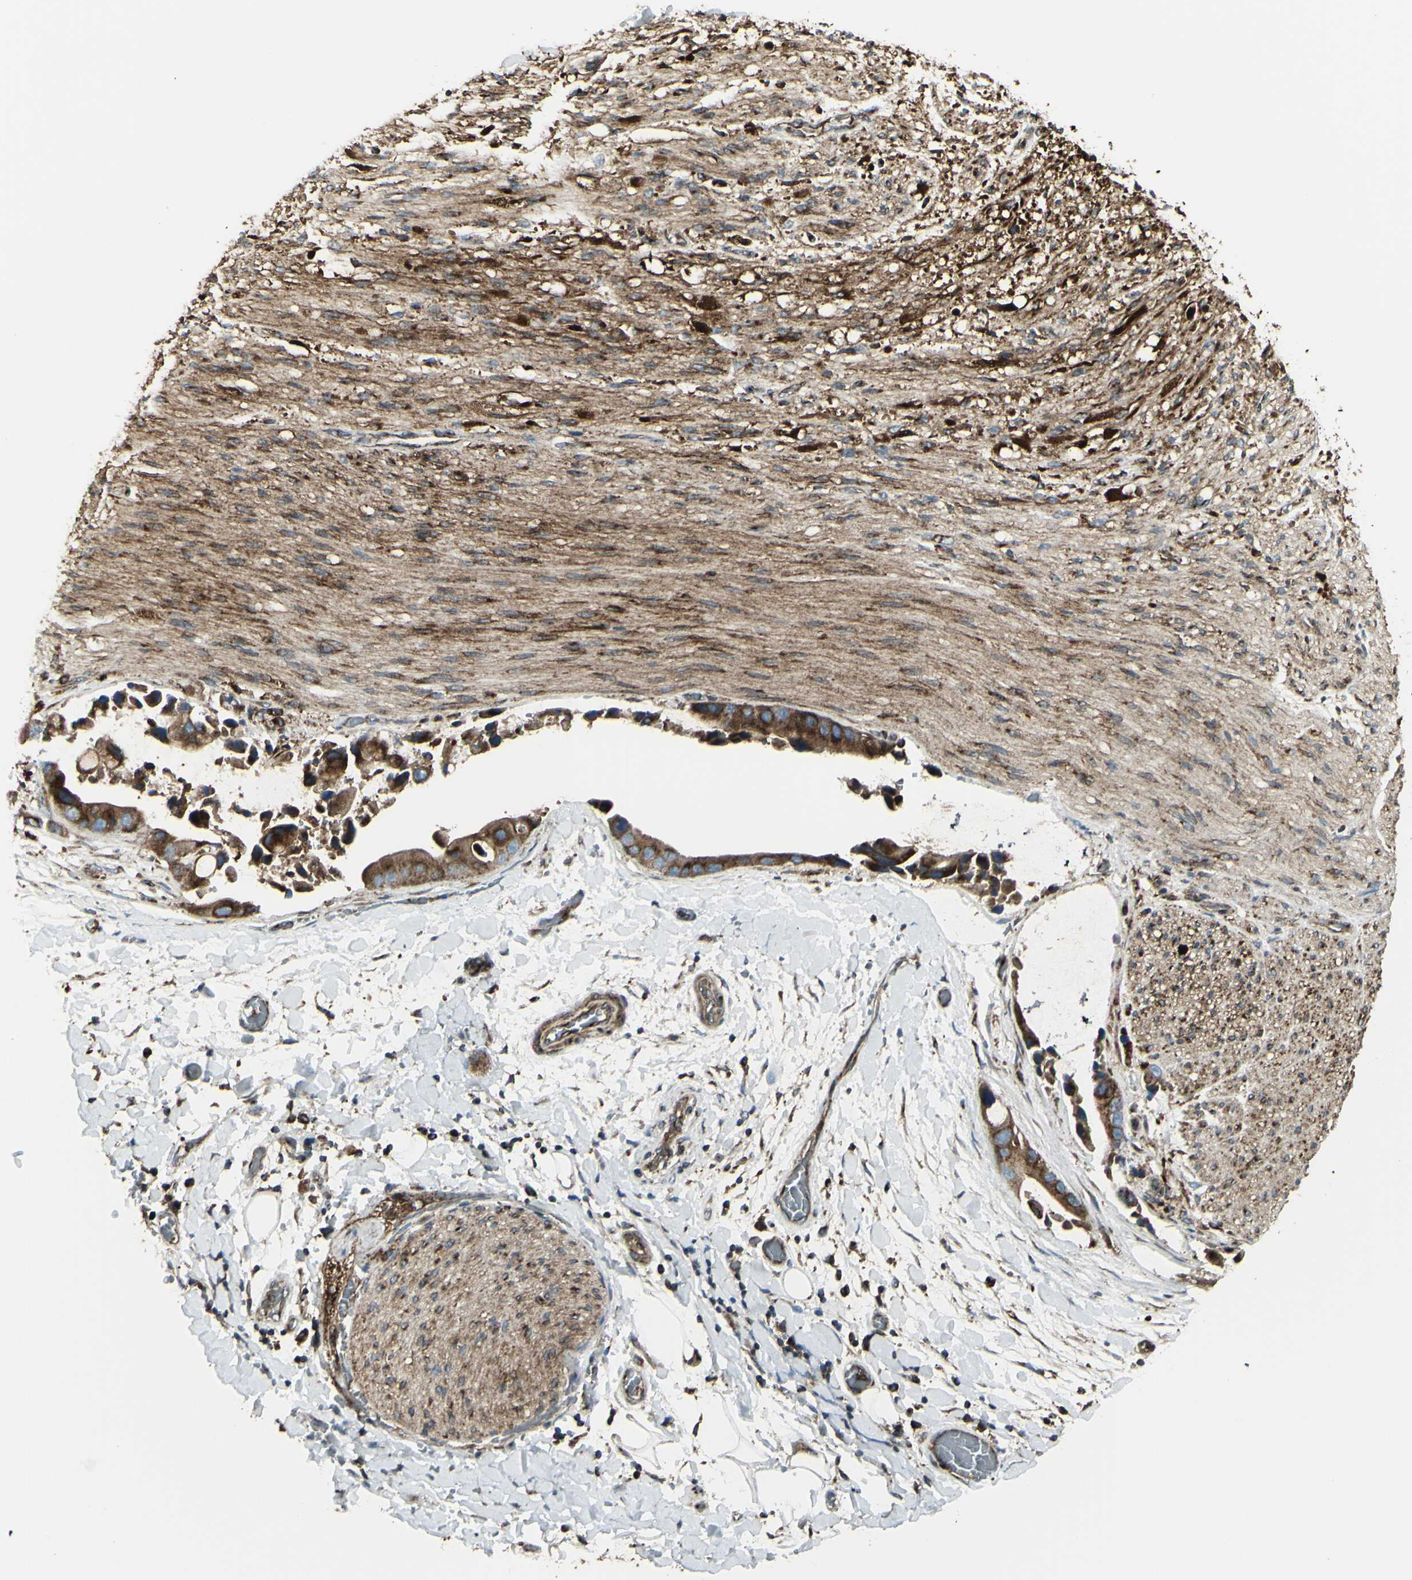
{"staining": {"intensity": "moderate", "quantity": ">75%", "location": "cytoplasmic/membranous"}, "tissue": "adipose tissue", "cell_type": "Adipocytes", "image_type": "normal", "snomed": [{"axis": "morphology", "description": "Normal tissue, NOS"}, {"axis": "morphology", "description": "Cholangiocarcinoma"}, {"axis": "topography", "description": "Liver"}, {"axis": "topography", "description": "Peripheral nerve tissue"}], "caption": "Adipose tissue stained with immunohistochemistry demonstrates moderate cytoplasmic/membranous expression in about >75% of adipocytes.", "gene": "NAPA", "patient": {"sex": "male", "age": 50}}